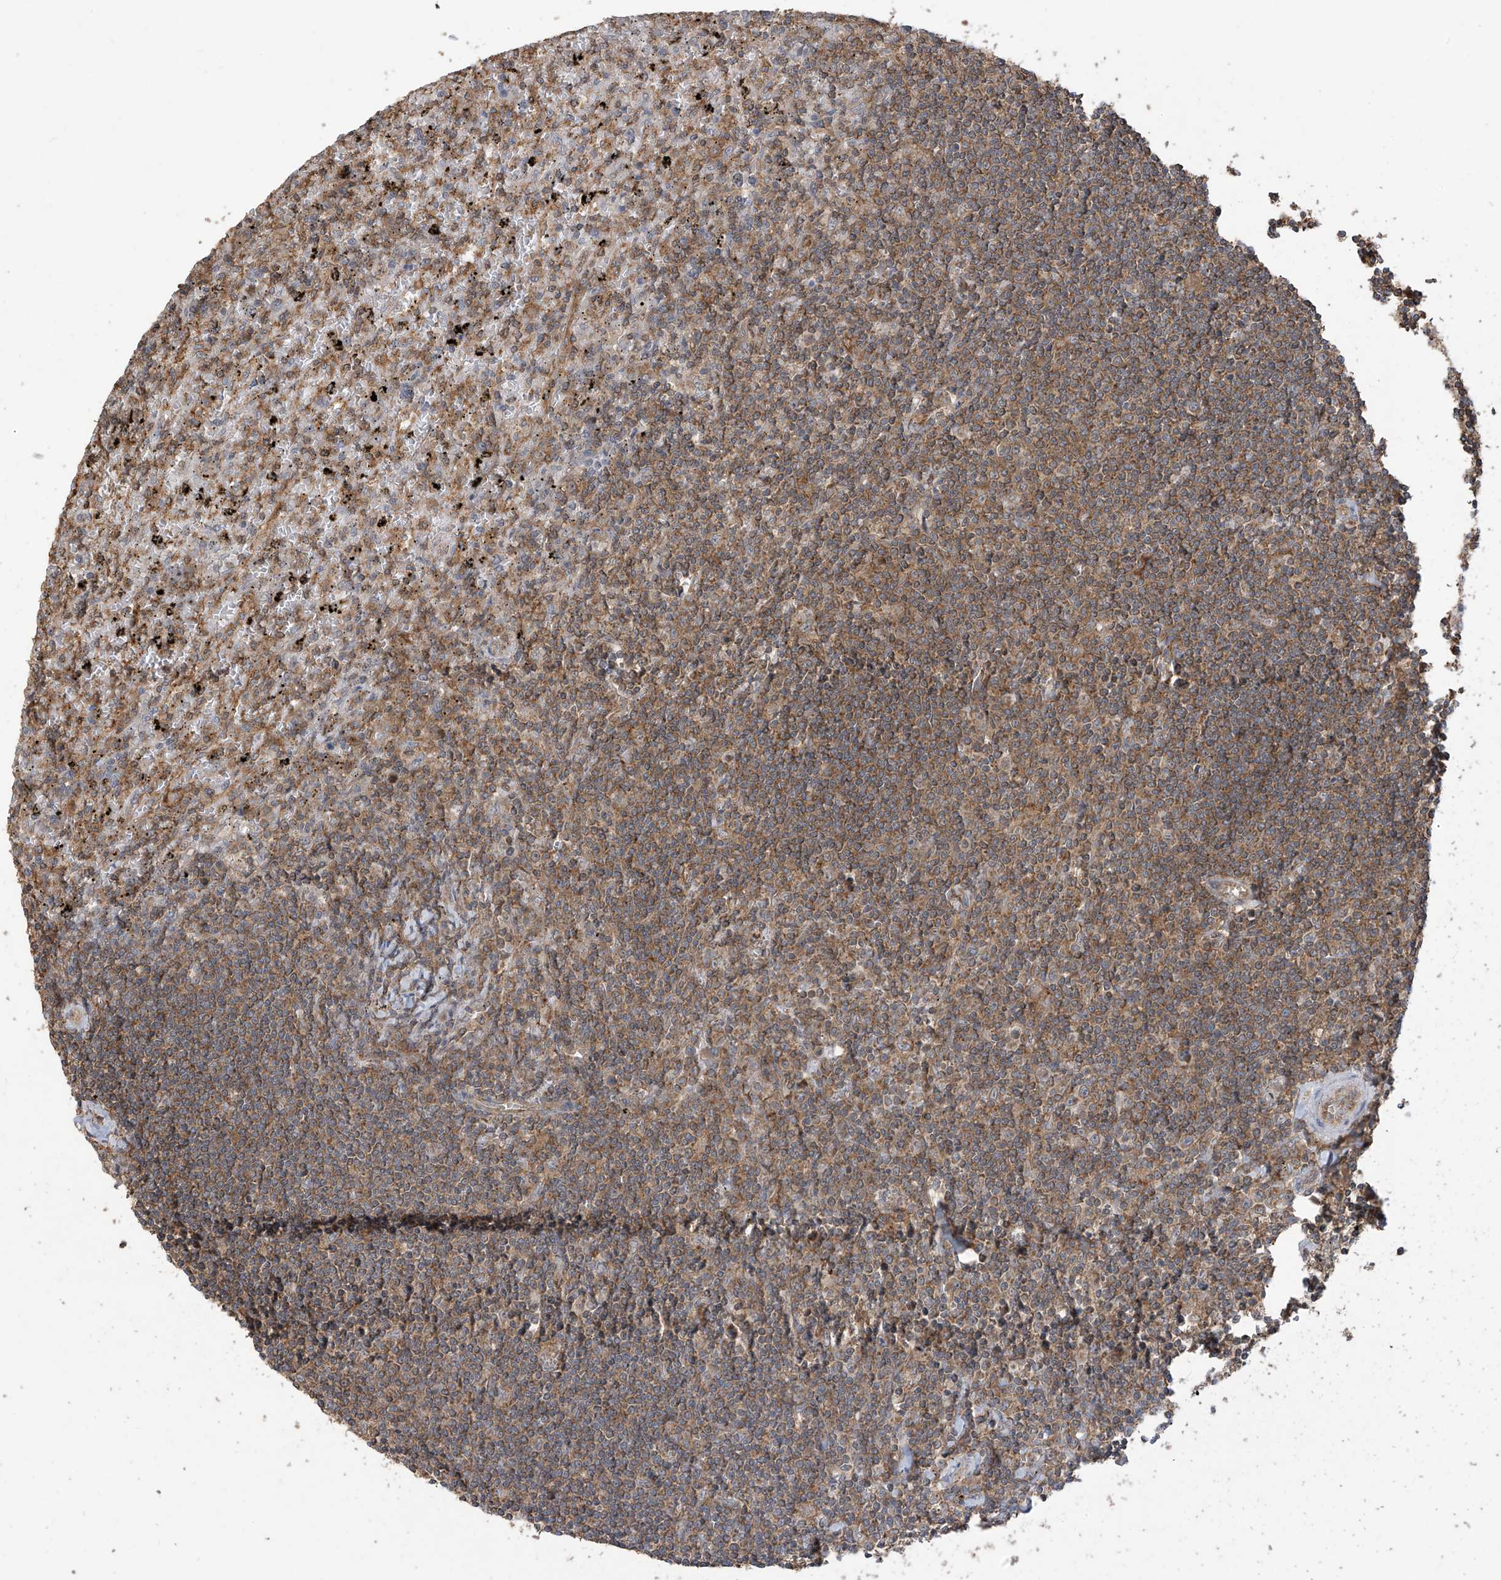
{"staining": {"intensity": "moderate", "quantity": ">75%", "location": "cytoplasmic/membranous"}, "tissue": "lymphoma", "cell_type": "Tumor cells", "image_type": "cancer", "snomed": [{"axis": "morphology", "description": "Malignant lymphoma, non-Hodgkin's type, Low grade"}, {"axis": "topography", "description": "Spleen"}], "caption": "Lymphoma stained for a protein (brown) displays moderate cytoplasmic/membranous positive positivity in approximately >75% of tumor cells.", "gene": "COX10", "patient": {"sex": "male", "age": 76}}